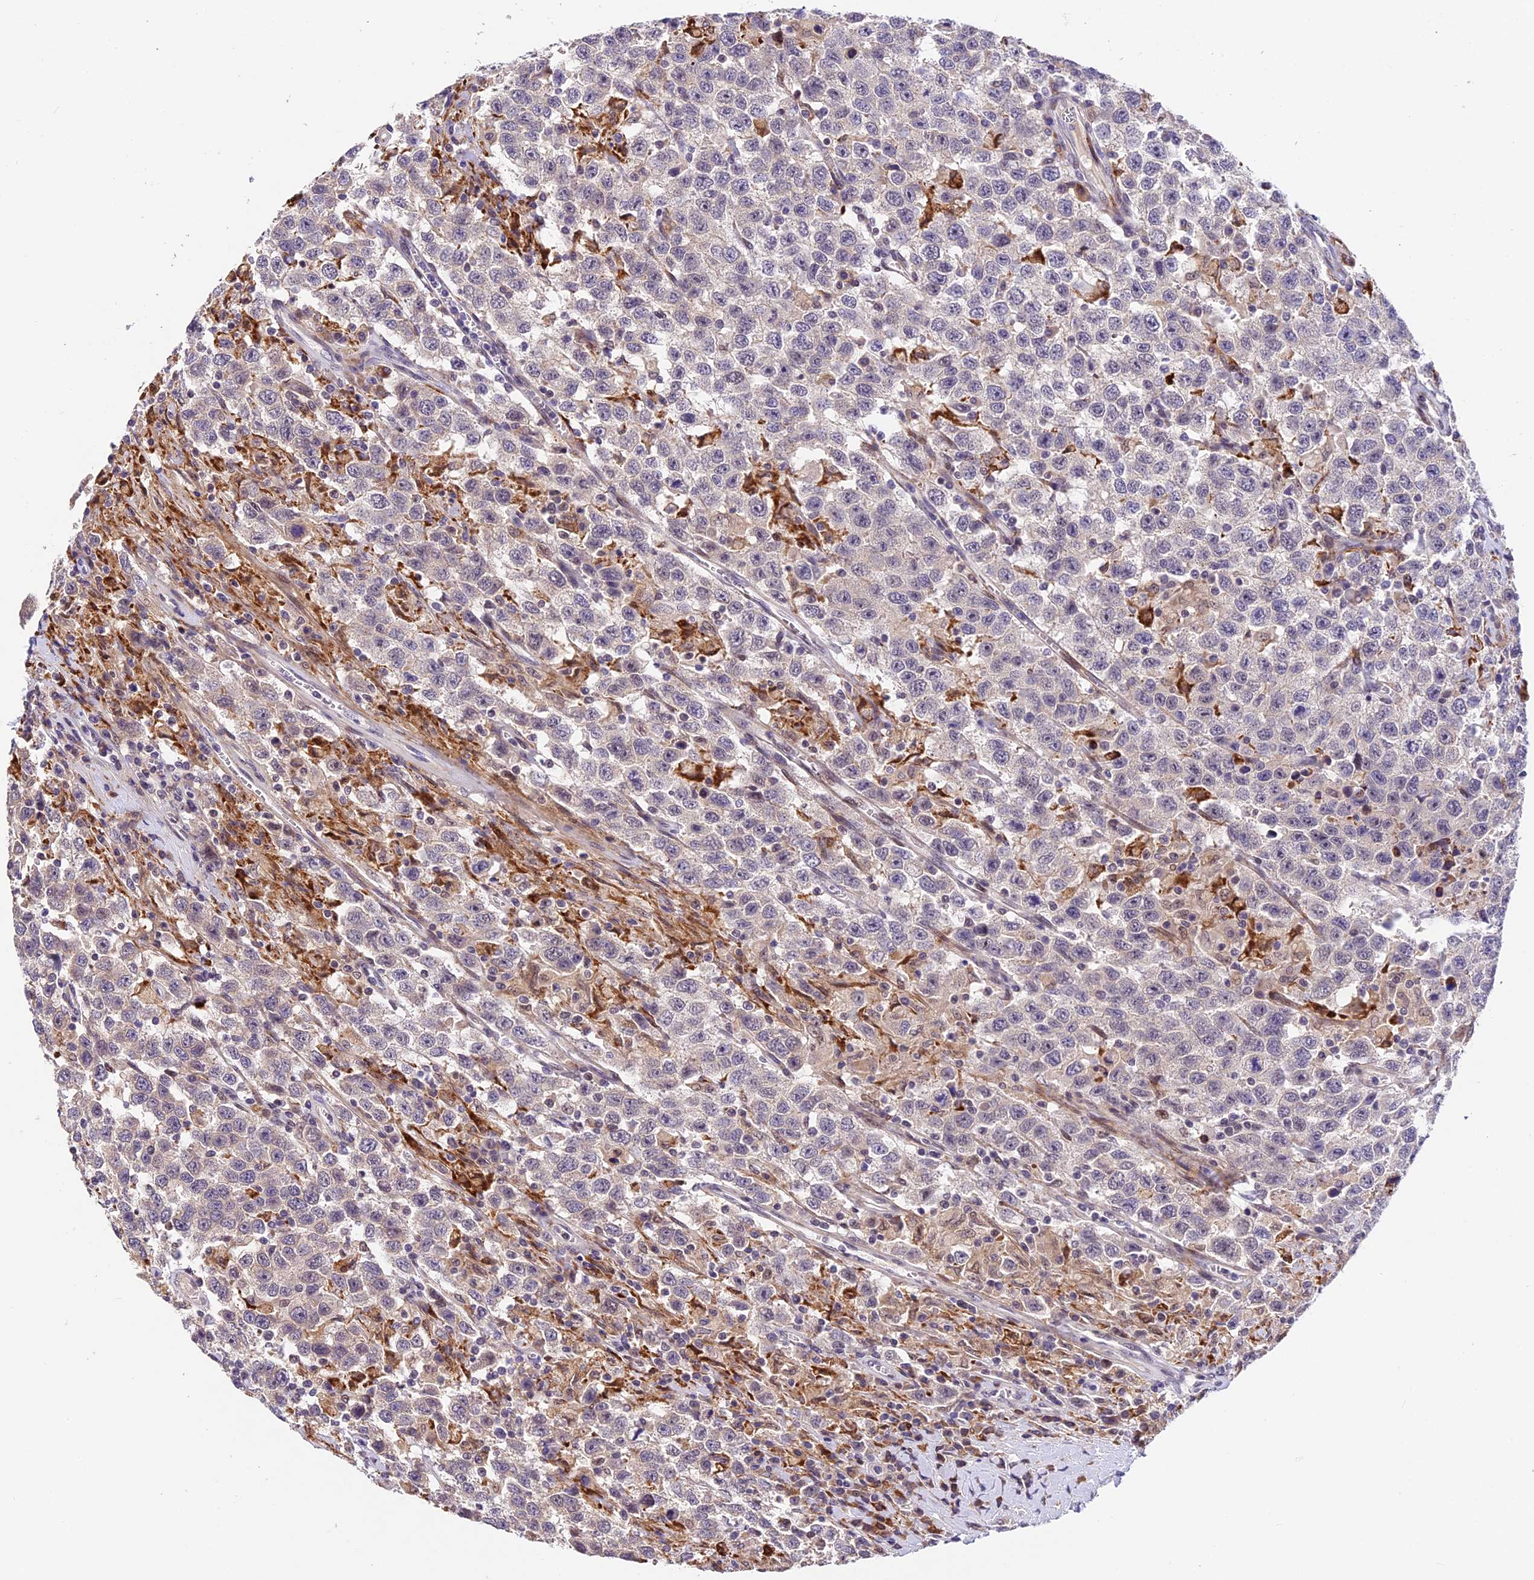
{"staining": {"intensity": "negative", "quantity": "none", "location": "none"}, "tissue": "testis cancer", "cell_type": "Tumor cells", "image_type": "cancer", "snomed": [{"axis": "morphology", "description": "Seminoma, NOS"}, {"axis": "topography", "description": "Testis"}], "caption": "This micrograph is of testis cancer stained with immunohistochemistry to label a protein in brown with the nuclei are counter-stained blue. There is no expression in tumor cells.", "gene": "FBXO45", "patient": {"sex": "male", "age": 41}}